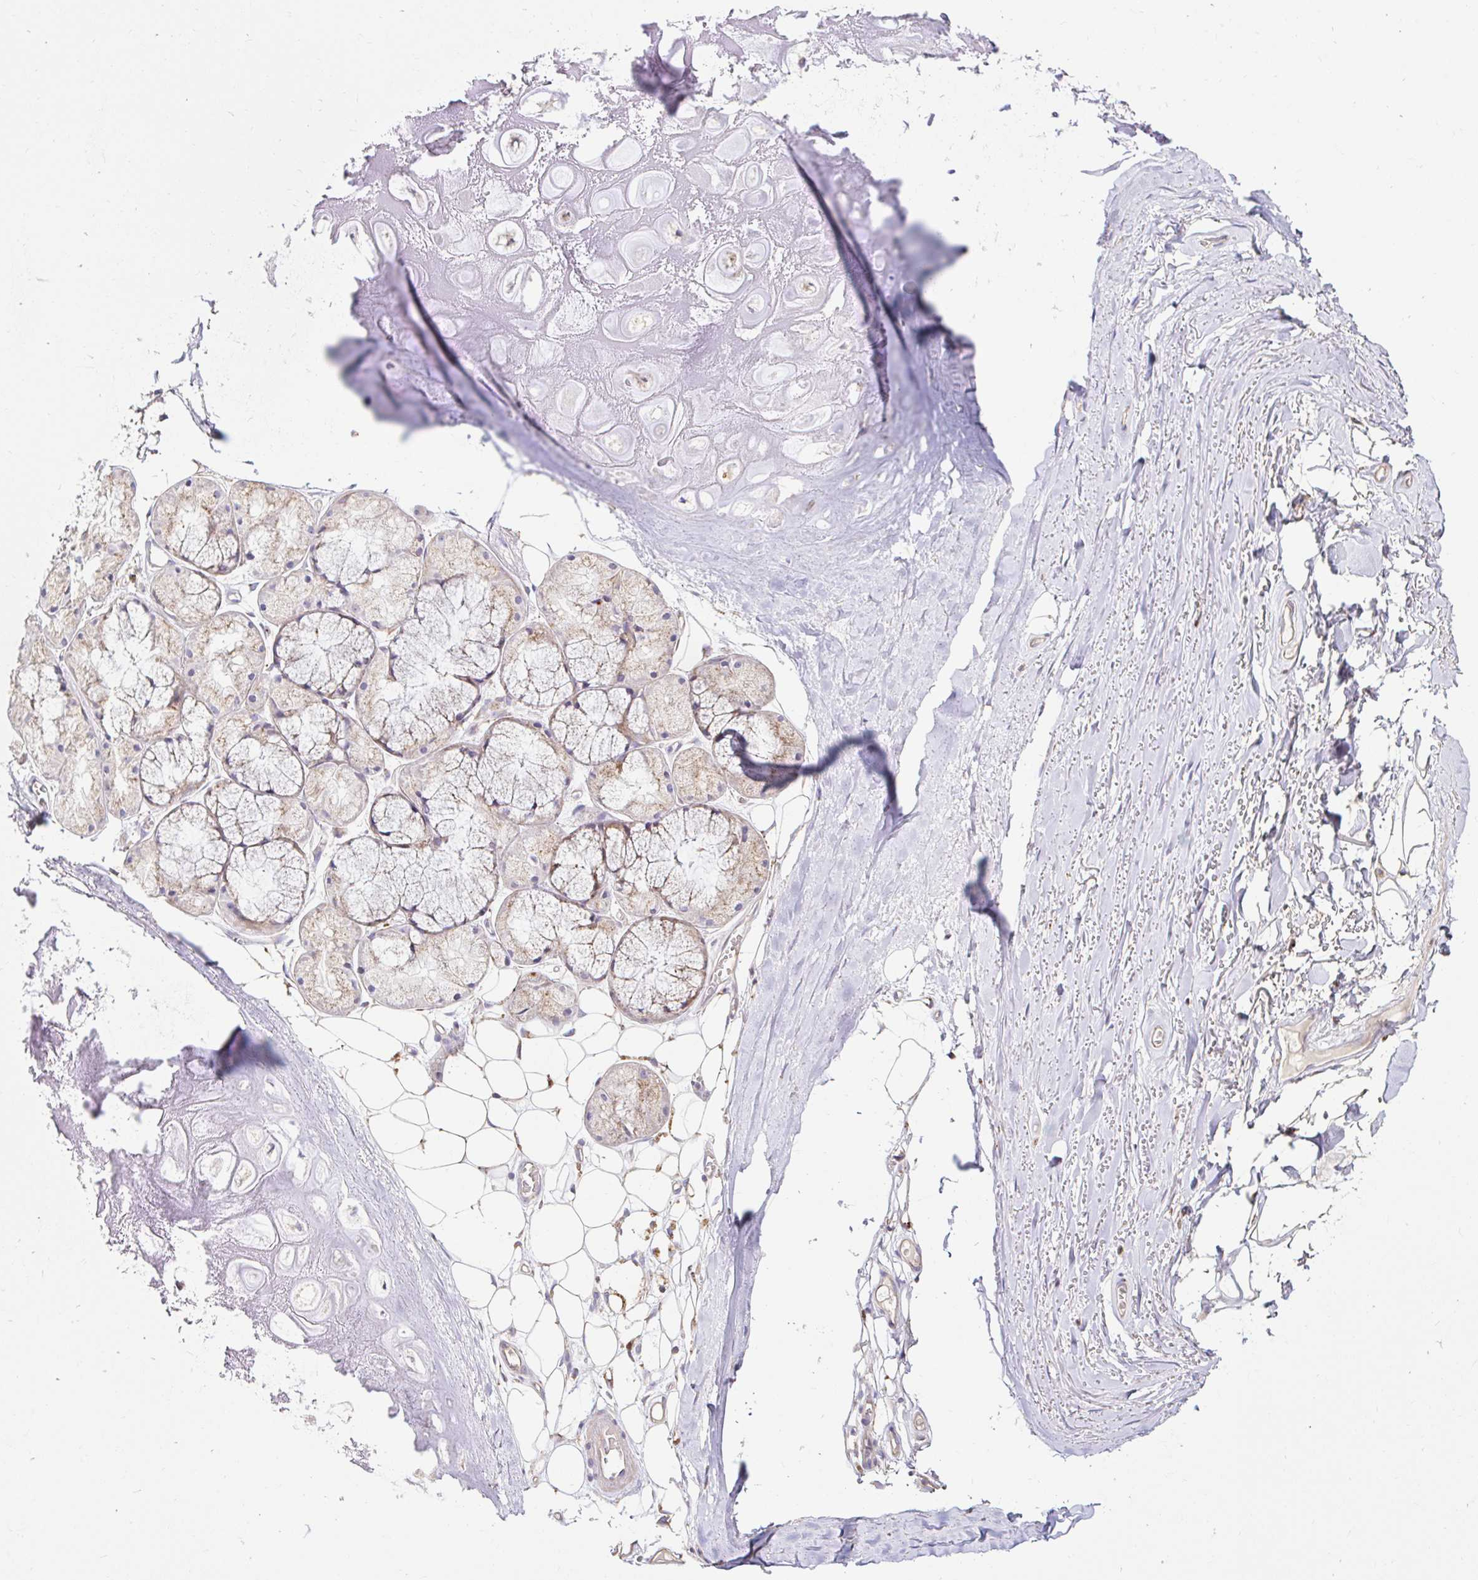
{"staining": {"intensity": "negative", "quantity": "none", "location": "none"}, "tissue": "adipose tissue", "cell_type": "Adipocytes", "image_type": "normal", "snomed": [{"axis": "morphology", "description": "Normal tissue, NOS"}, {"axis": "topography", "description": "Lymph node"}, {"axis": "topography", "description": "Cartilage tissue"}, {"axis": "topography", "description": "Nasopharynx"}], "caption": "The image demonstrates no significant staining in adipocytes of adipose tissue. (DAB immunohistochemistry (IHC) visualized using brightfield microscopy, high magnification).", "gene": "GALNS", "patient": {"sex": "male", "age": 63}}